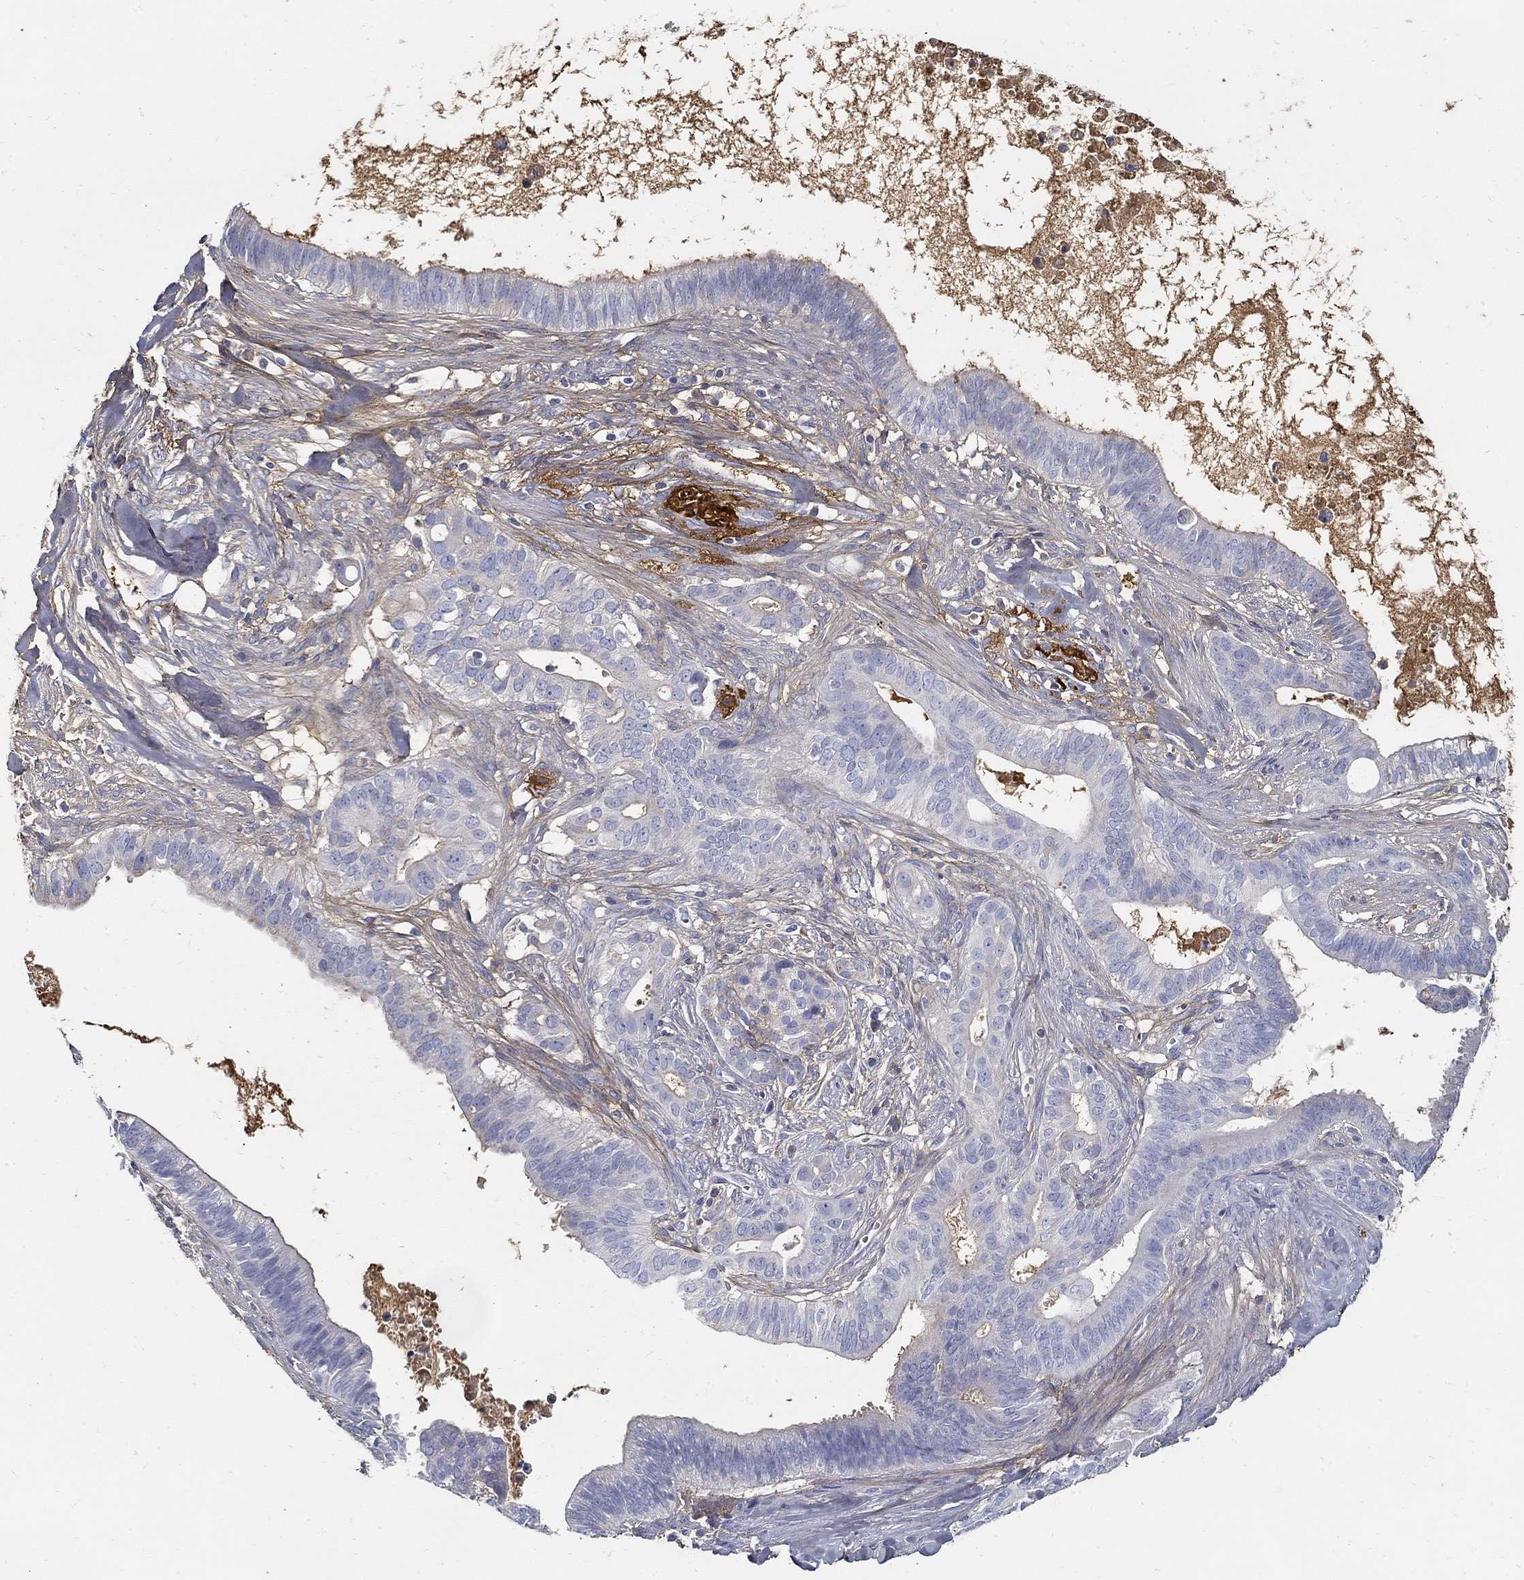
{"staining": {"intensity": "negative", "quantity": "none", "location": "none"}, "tissue": "pancreatic cancer", "cell_type": "Tumor cells", "image_type": "cancer", "snomed": [{"axis": "morphology", "description": "Adenocarcinoma, NOS"}, {"axis": "topography", "description": "Pancreas"}], "caption": "This is an immunohistochemistry (IHC) histopathology image of human pancreatic cancer (adenocarcinoma). There is no positivity in tumor cells.", "gene": "TGFBI", "patient": {"sex": "male", "age": 61}}